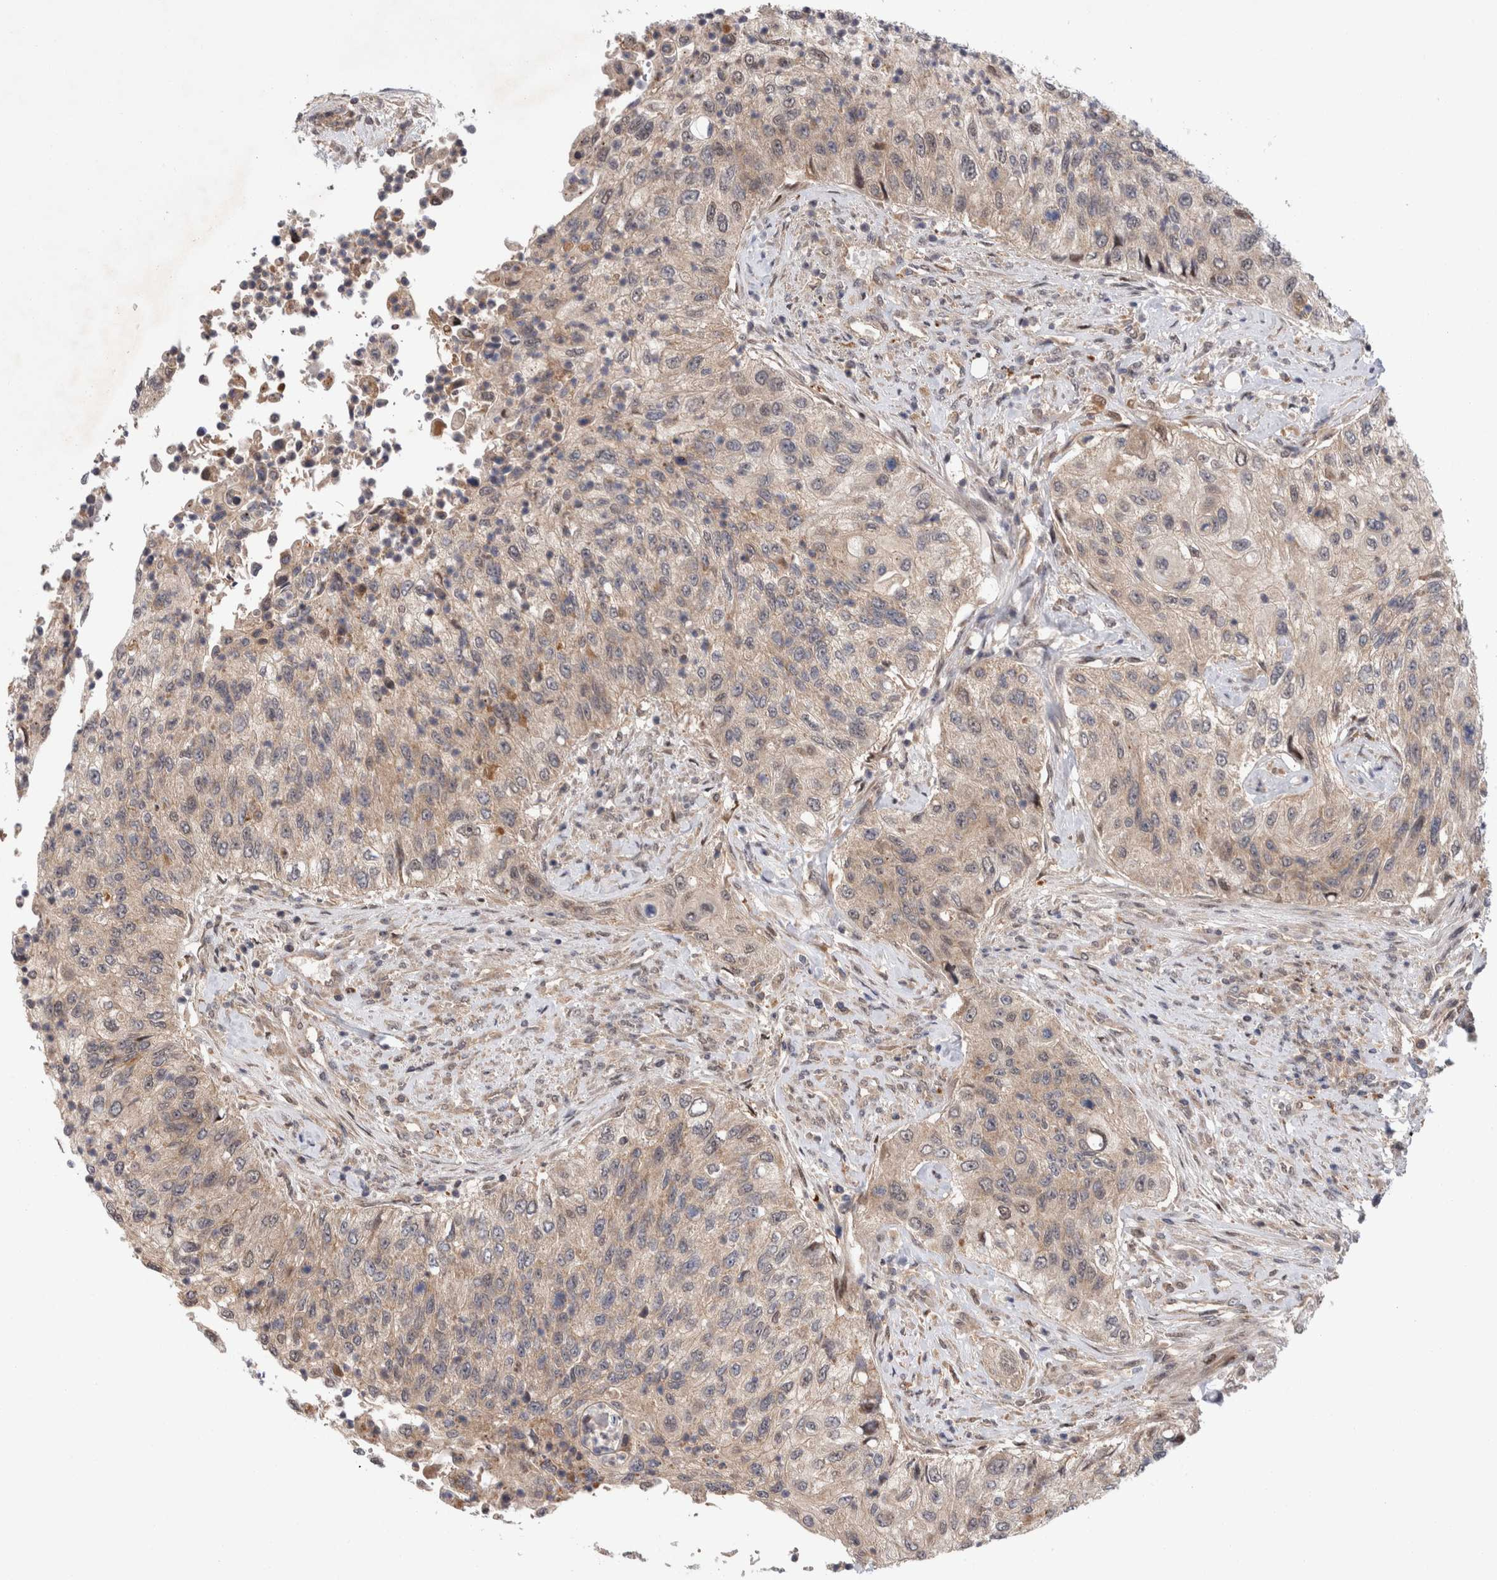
{"staining": {"intensity": "weak", "quantity": "25%-75%", "location": "cytoplasmic/membranous"}, "tissue": "urothelial cancer", "cell_type": "Tumor cells", "image_type": "cancer", "snomed": [{"axis": "morphology", "description": "Urothelial carcinoma, High grade"}, {"axis": "topography", "description": "Urinary bladder"}], "caption": "Tumor cells demonstrate weak cytoplasmic/membranous positivity in about 25%-75% of cells in urothelial cancer.", "gene": "MRPL37", "patient": {"sex": "female", "age": 60}}